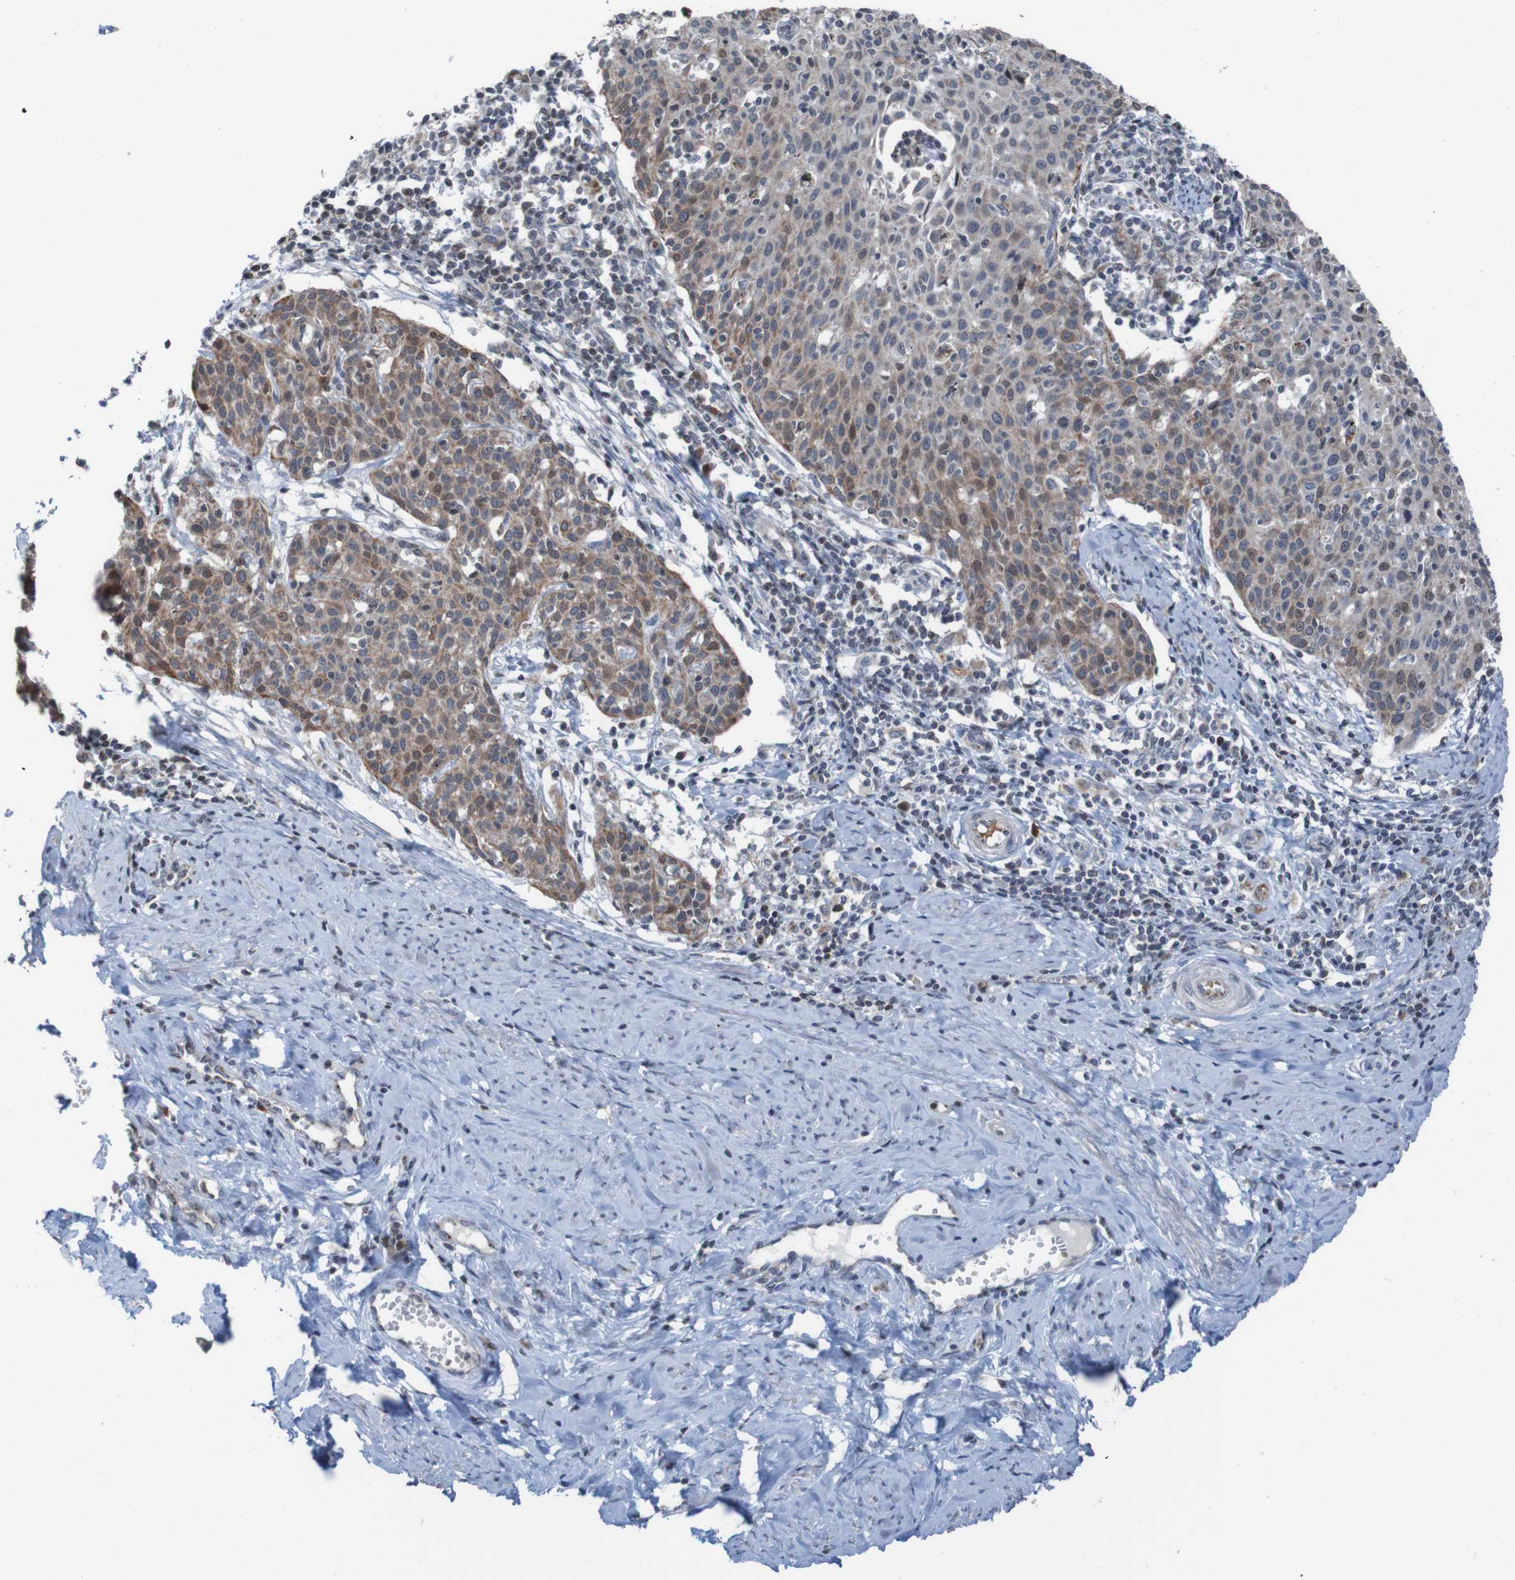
{"staining": {"intensity": "moderate", "quantity": ">75%", "location": "cytoplasmic/membranous"}, "tissue": "cervical cancer", "cell_type": "Tumor cells", "image_type": "cancer", "snomed": [{"axis": "morphology", "description": "Squamous cell carcinoma, NOS"}, {"axis": "topography", "description": "Cervix"}], "caption": "An immunohistochemistry (IHC) histopathology image of neoplastic tissue is shown. Protein staining in brown labels moderate cytoplasmic/membranous positivity in cervical cancer (squamous cell carcinoma) within tumor cells.", "gene": "UNG", "patient": {"sex": "female", "age": 38}}